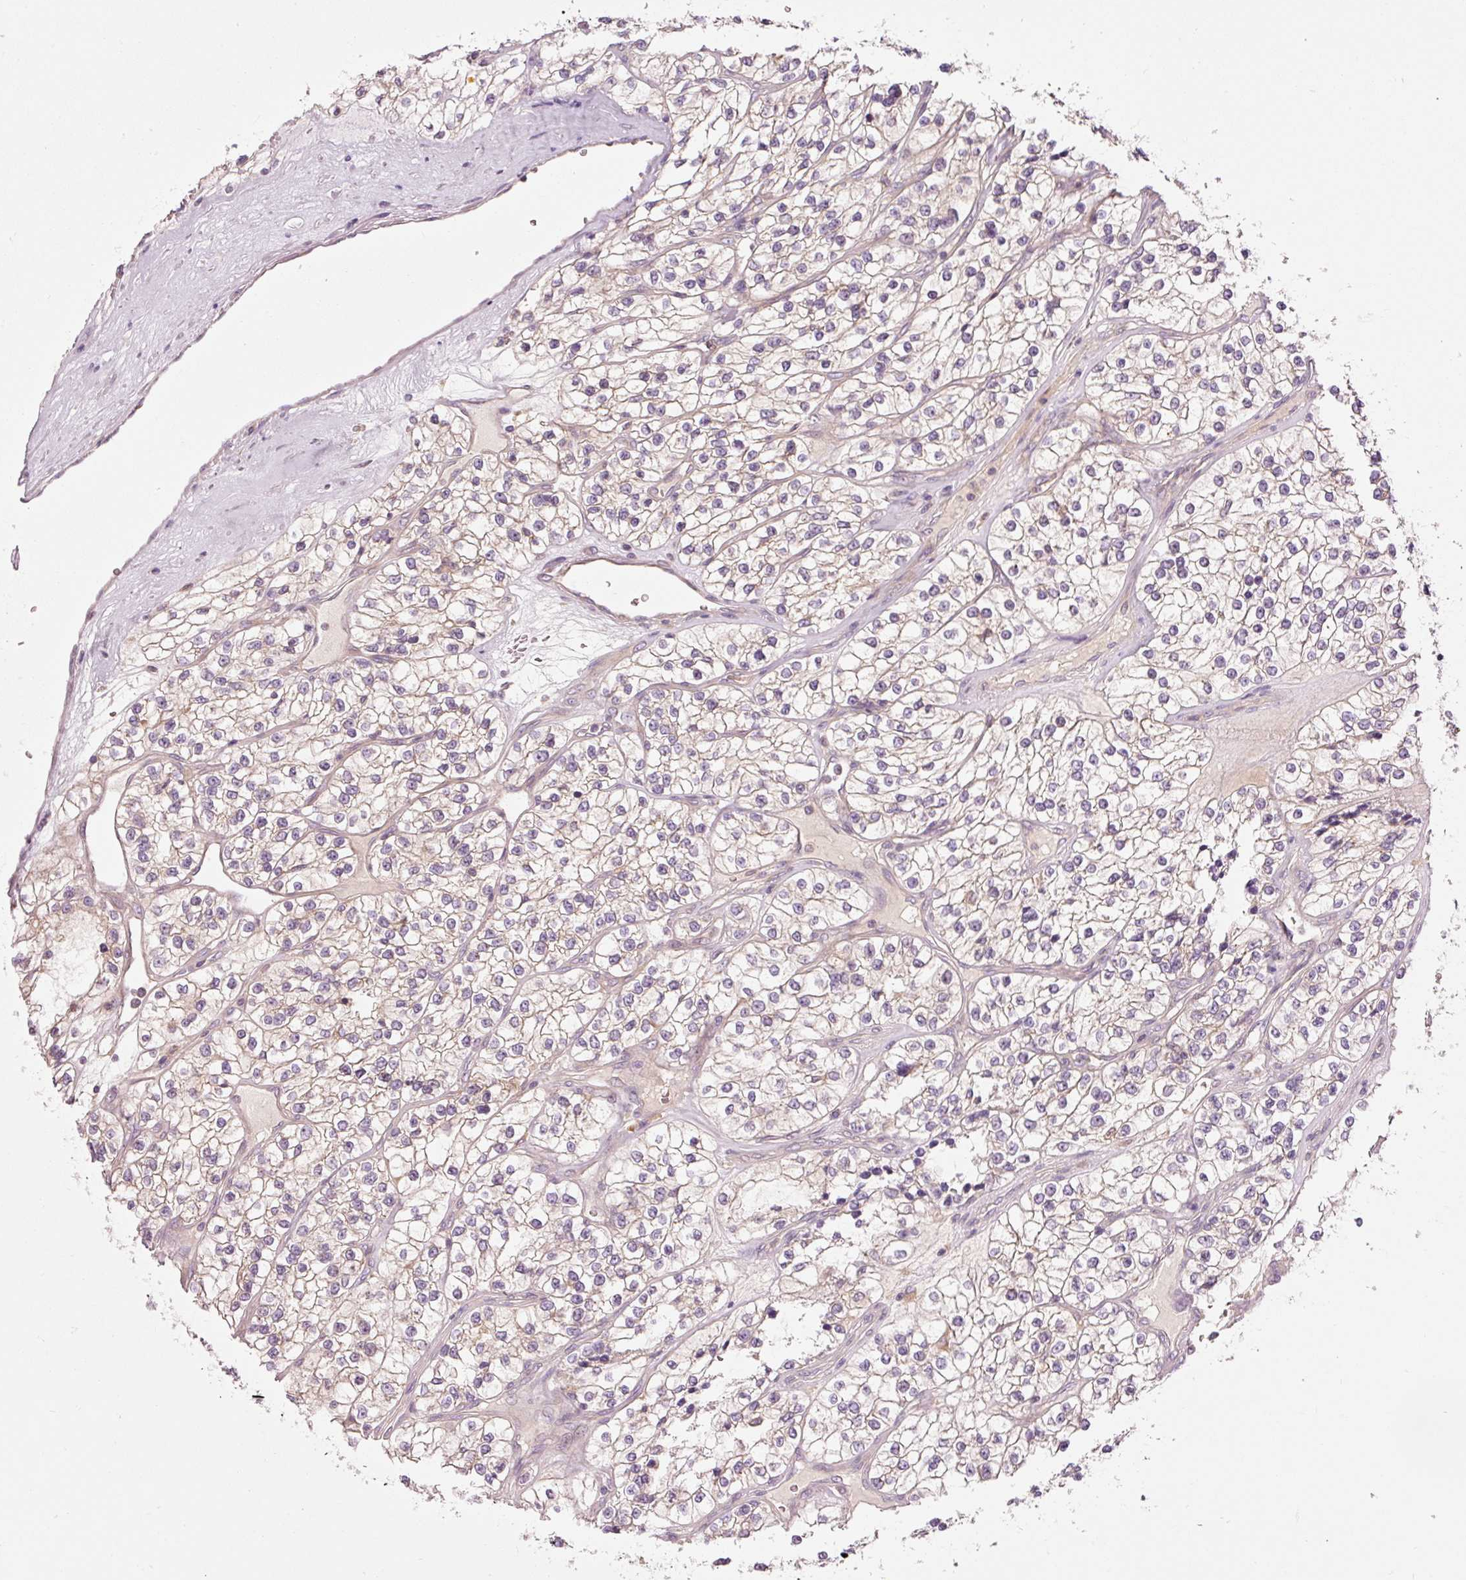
{"staining": {"intensity": "negative", "quantity": "none", "location": "none"}, "tissue": "renal cancer", "cell_type": "Tumor cells", "image_type": "cancer", "snomed": [{"axis": "morphology", "description": "Adenocarcinoma, NOS"}, {"axis": "topography", "description": "Kidney"}], "caption": "The histopathology image shows no staining of tumor cells in adenocarcinoma (renal). (Brightfield microscopy of DAB immunohistochemistry (IHC) at high magnification).", "gene": "NAPA", "patient": {"sex": "female", "age": 57}}